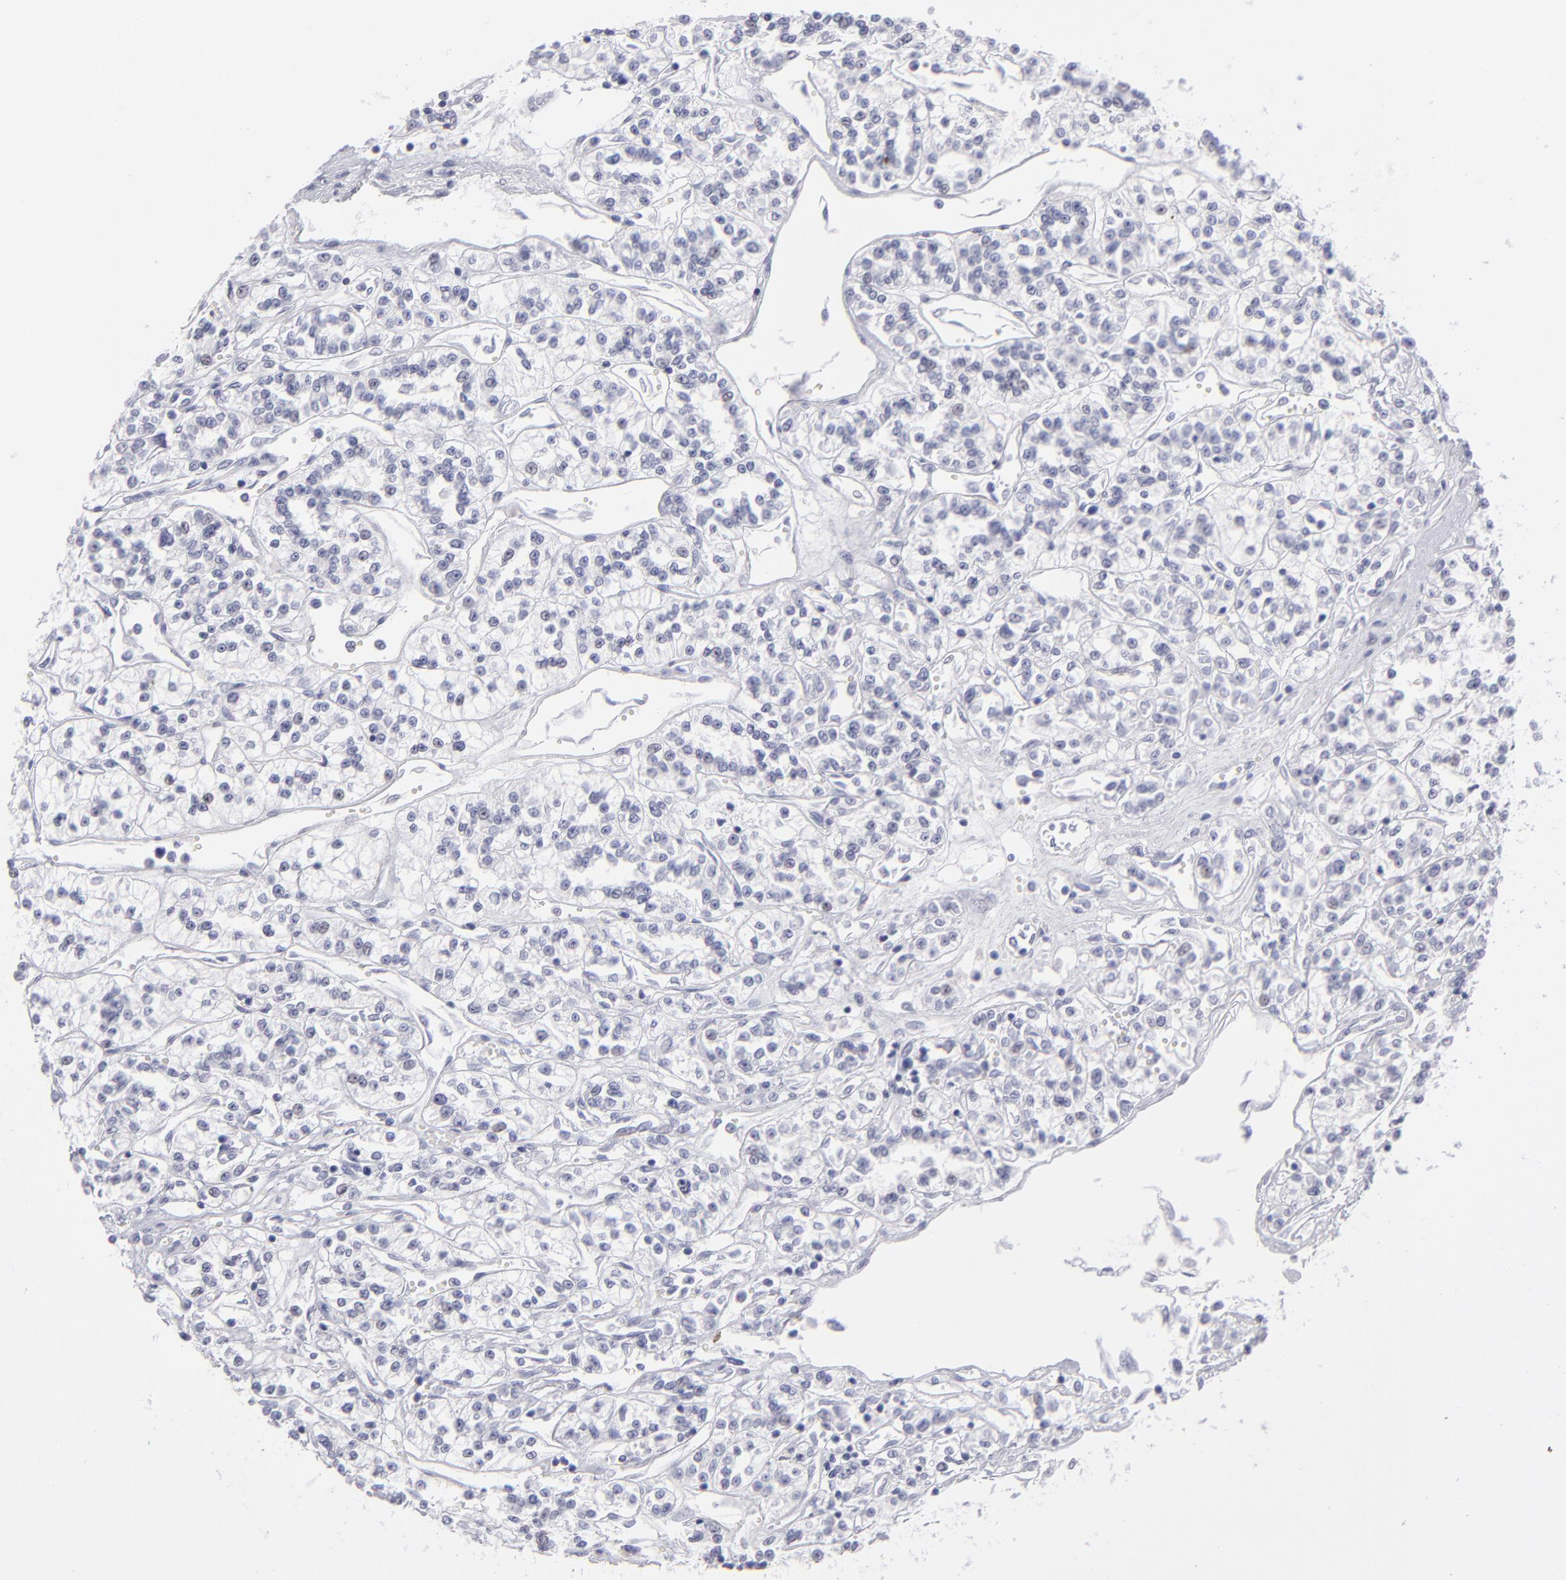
{"staining": {"intensity": "negative", "quantity": "none", "location": "none"}, "tissue": "renal cancer", "cell_type": "Tumor cells", "image_type": "cancer", "snomed": [{"axis": "morphology", "description": "Adenocarcinoma, NOS"}, {"axis": "topography", "description": "Kidney"}], "caption": "DAB immunohistochemical staining of human adenocarcinoma (renal) shows no significant positivity in tumor cells.", "gene": "ALDOB", "patient": {"sex": "female", "age": 76}}